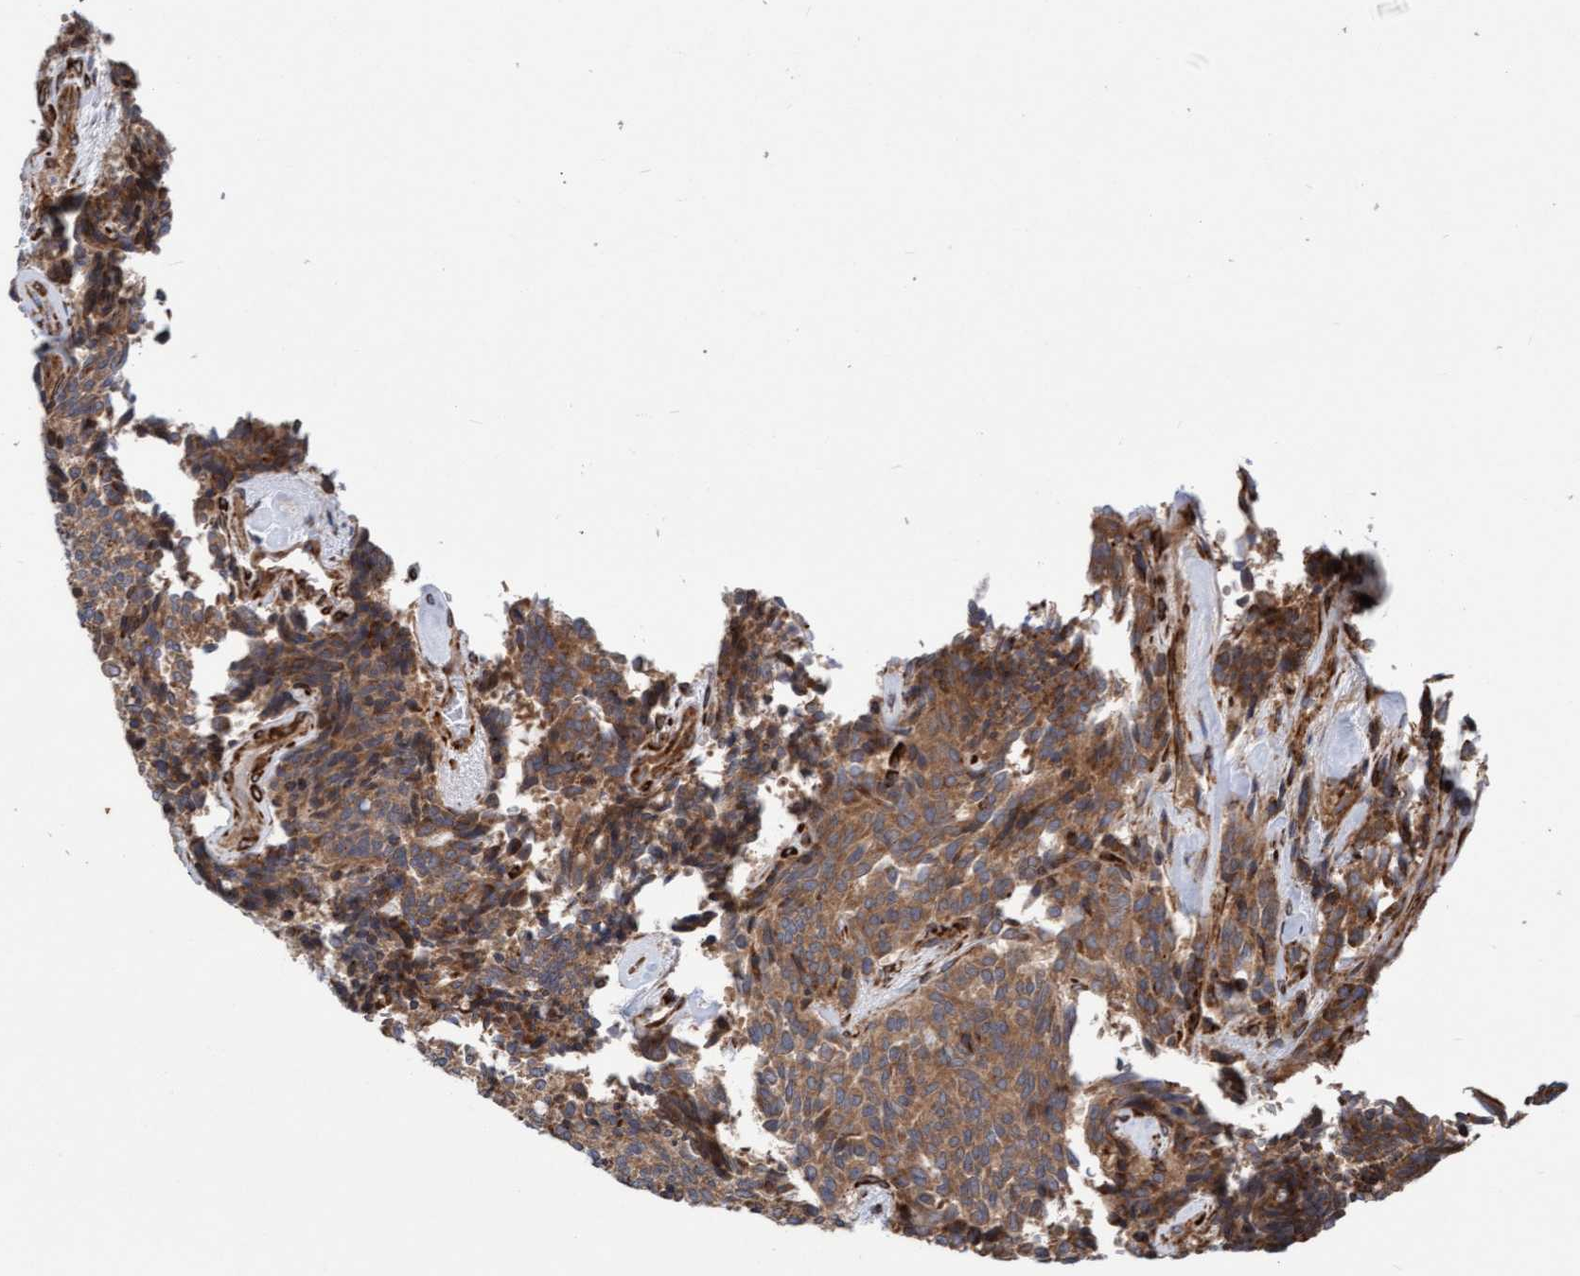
{"staining": {"intensity": "moderate", "quantity": ">75%", "location": "cytoplasmic/membranous"}, "tissue": "carcinoid", "cell_type": "Tumor cells", "image_type": "cancer", "snomed": [{"axis": "morphology", "description": "Carcinoid, malignant, NOS"}, {"axis": "topography", "description": "Pancreas"}], "caption": "IHC photomicrograph of neoplastic tissue: human carcinoid stained using immunohistochemistry (IHC) displays medium levels of moderate protein expression localized specifically in the cytoplasmic/membranous of tumor cells, appearing as a cytoplasmic/membranous brown color.", "gene": "KIAA0753", "patient": {"sex": "female", "age": 54}}